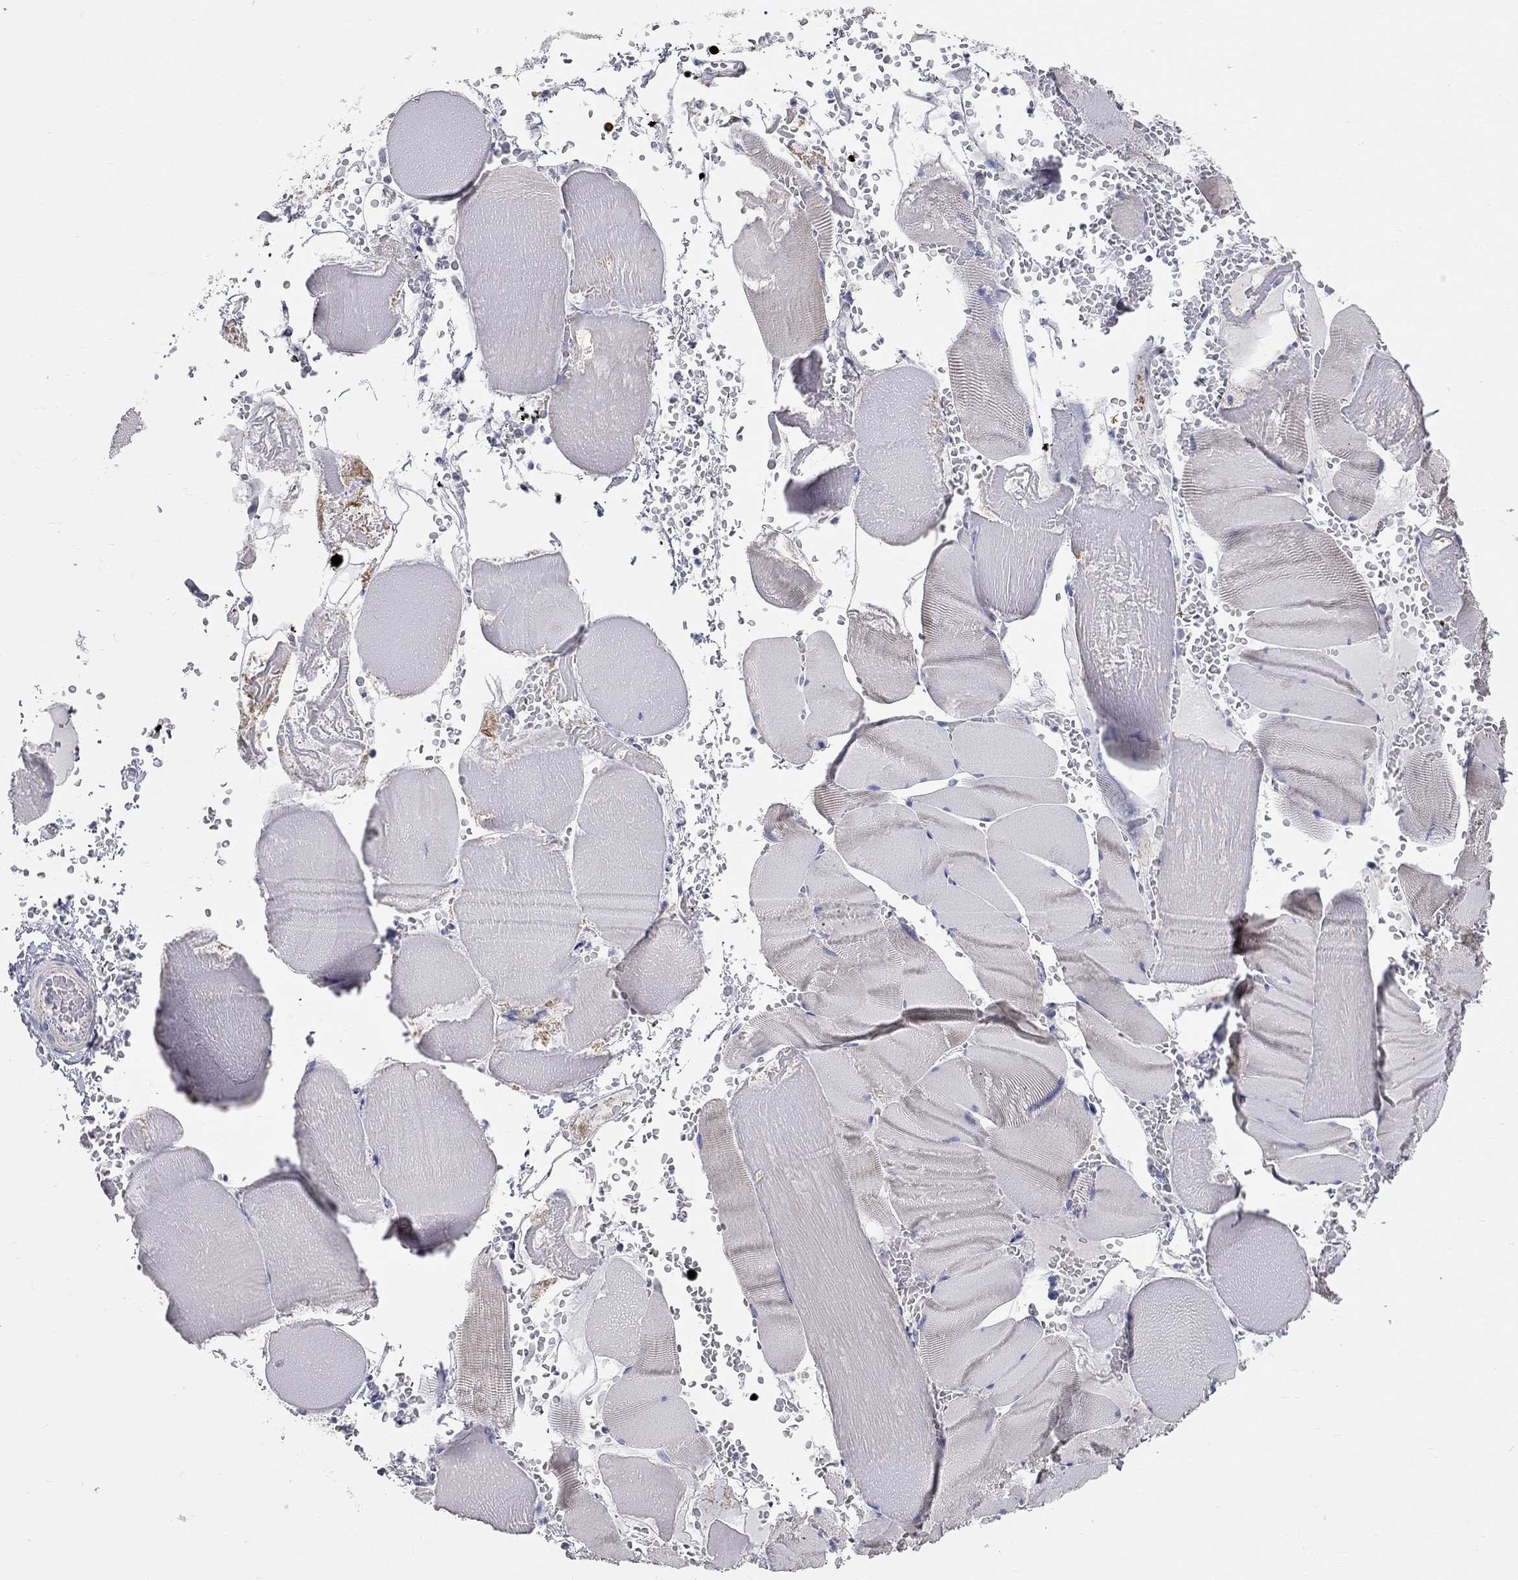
{"staining": {"intensity": "negative", "quantity": "none", "location": "none"}, "tissue": "skeletal muscle", "cell_type": "Myocytes", "image_type": "normal", "snomed": [{"axis": "morphology", "description": "Normal tissue, NOS"}, {"axis": "topography", "description": "Skeletal muscle"}], "caption": "High power microscopy histopathology image of an immunohistochemistry (IHC) image of normal skeletal muscle, revealing no significant expression in myocytes.", "gene": "CFAP161", "patient": {"sex": "male", "age": 56}}